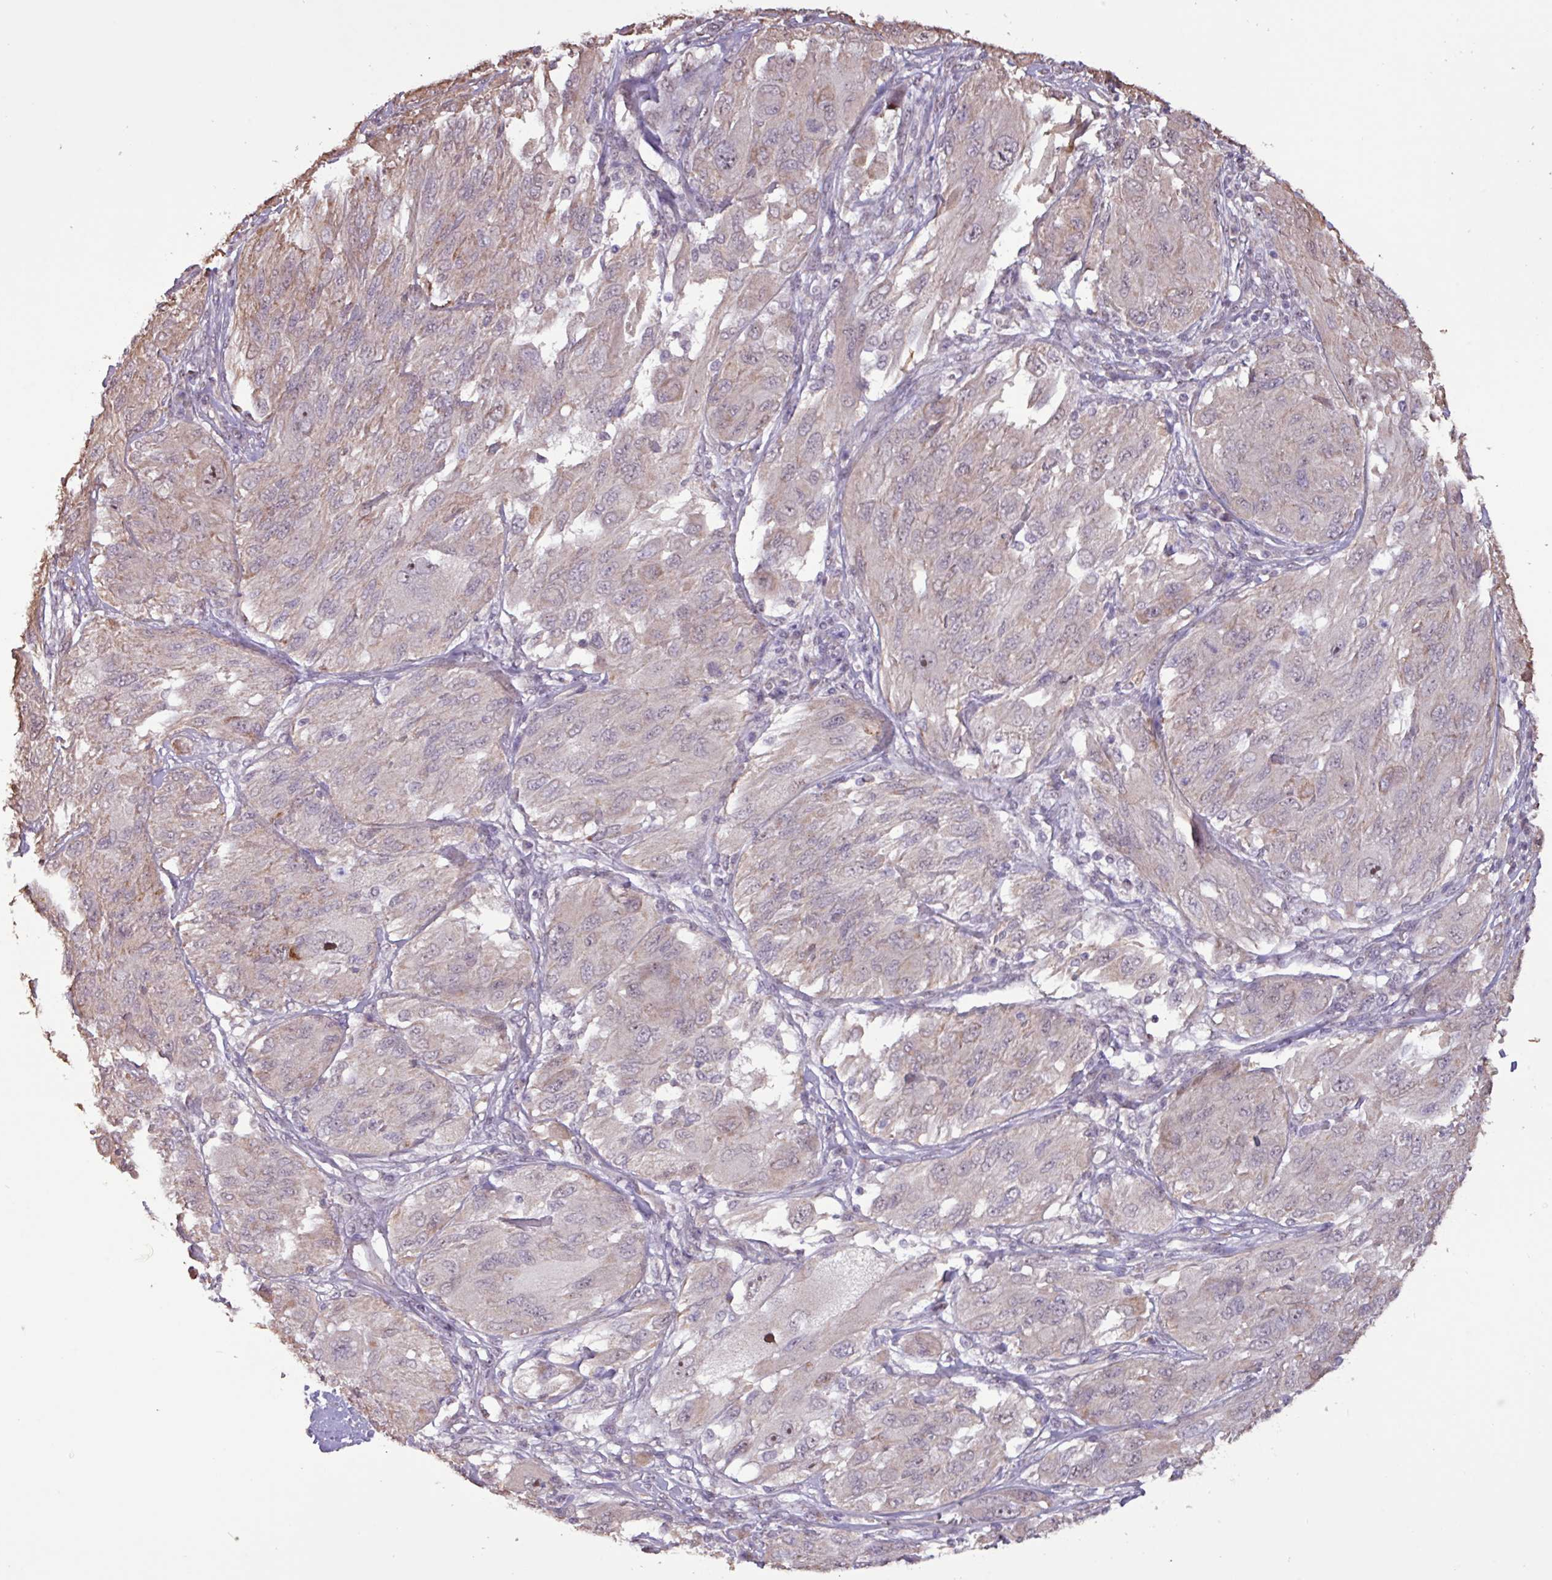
{"staining": {"intensity": "negative", "quantity": "none", "location": "none"}, "tissue": "melanoma", "cell_type": "Tumor cells", "image_type": "cancer", "snomed": [{"axis": "morphology", "description": "Malignant melanoma, NOS"}, {"axis": "topography", "description": "Skin"}], "caption": "This is a histopathology image of immunohistochemistry (IHC) staining of melanoma, which shows no expression in tumor cells.", "gene": "L3MBTL3", "patient": {"sex": "female", "age": 91}}